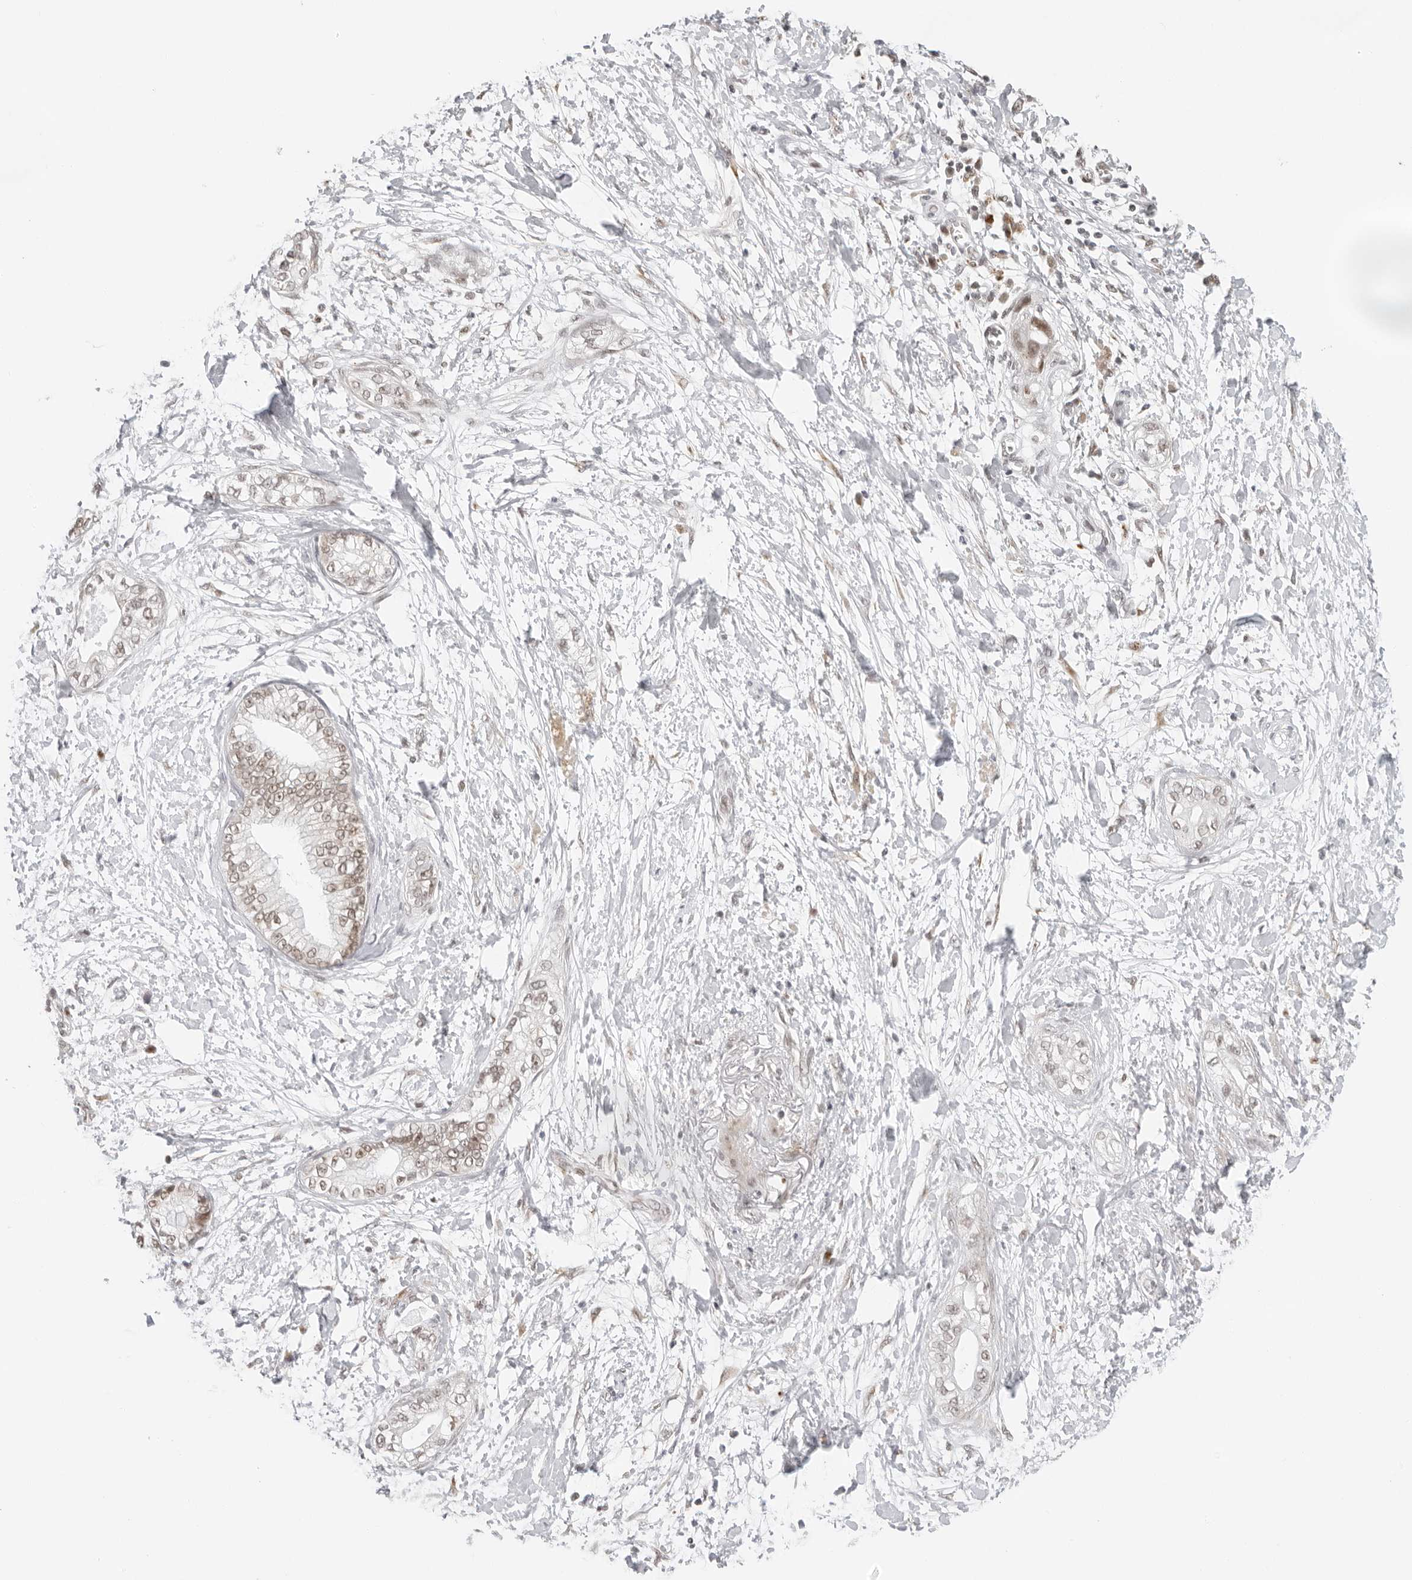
{"staining": {"intensity": "weak", "quantity": "25%-75%", "location": "nuclear"}, "tissue": "pancreatic cancer", "cell_type": "Tumor cells", "image_type": "cancer", "snomed": [{"axis": "morphology", "description": "Adenocarcinoma, NOS"}, {"axis": "topography", "description": "Pancreas"}], "caption": "IHC (DAB) staining of human pancreatic cancer (adenocarcinoma) reveals weak nuclear protein staining in approximately 25%-75% of tumor cells.", "gene": "TOX4", "patient": {"sex": "male", "age": 68}}